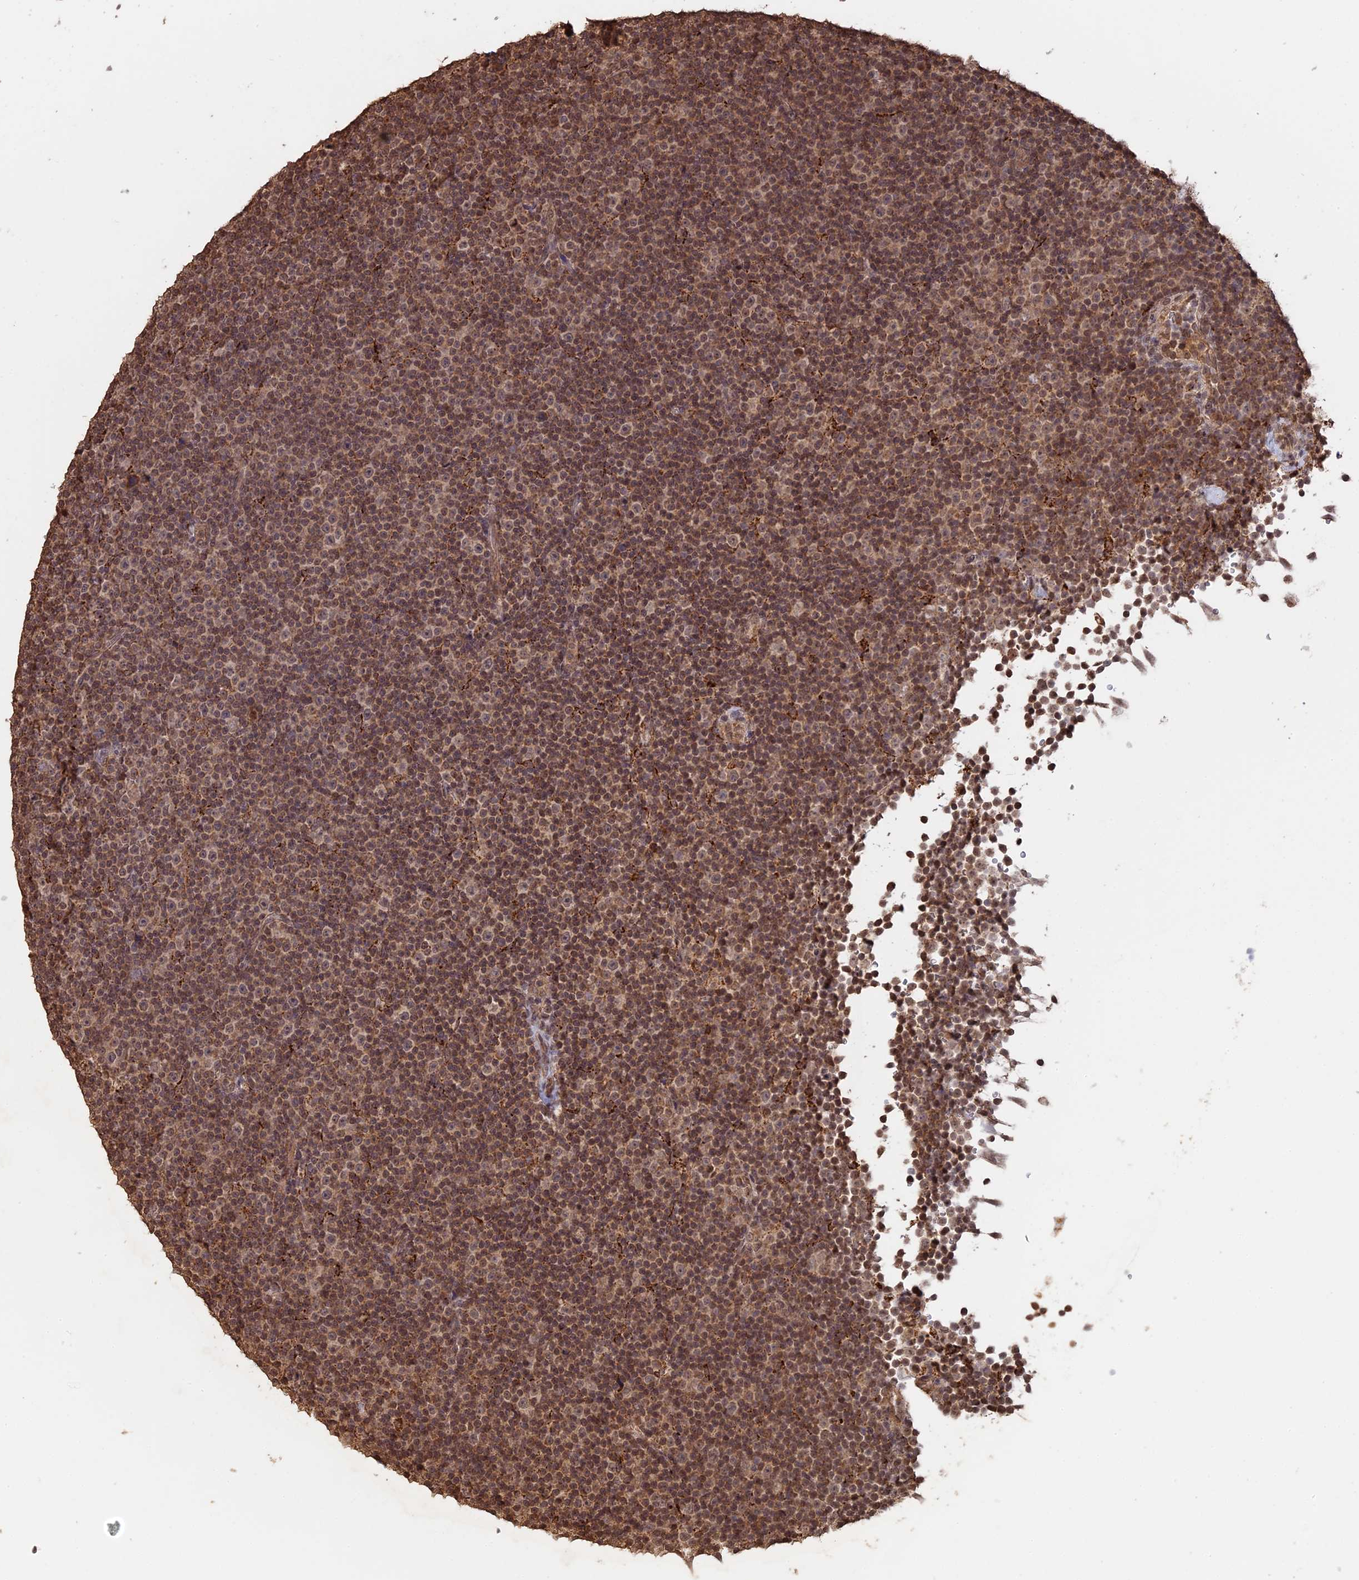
{"staining": {"intensity": "moderate", "quantity": ">75%", "location": "nuclear"}, "tissue": "lymphoma", "cell_type": "Tumor cells", "image_type": "cancer", "snomed": [{"axis": "morphology", "description": "Malignant lymphoma, non-Hodgkin's type, Low grade"}, {"axis": "topography", "description": "Lymph node"}], "caption": "Tumor cells exhibit medium levels of moderate nuclear staining in about >75% of cells in lymphoma.", "gene": "FAM210B", "patient": {"sex": "female", "age": 67}}